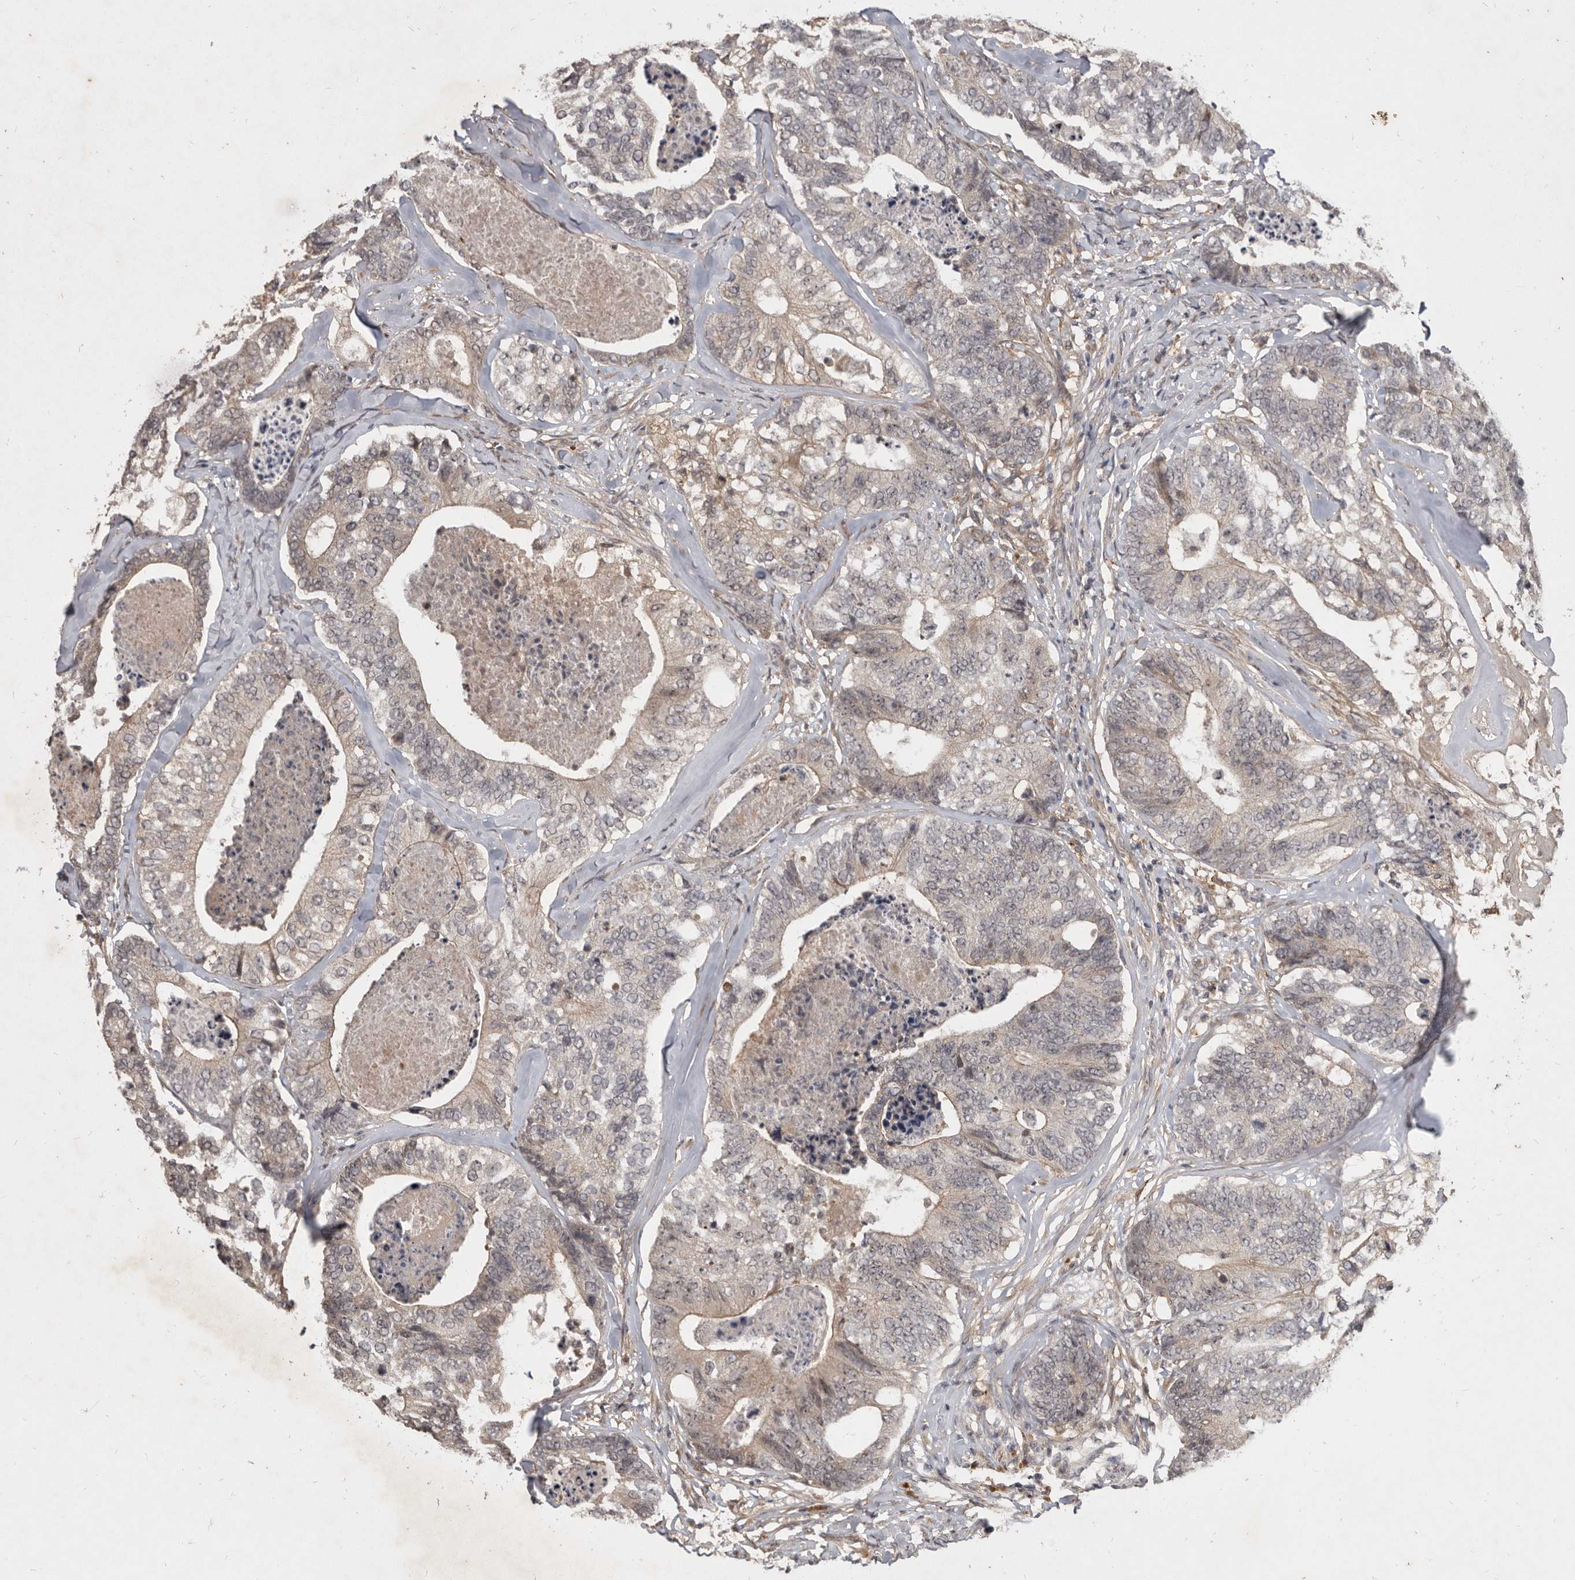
{"staining": {"intensity": "weak", "quantity": "25%-75%", "location": "cytoplasmic/membranous"}, "tissue": "colorectal cancer", "cell_type": "Tumor cells", "image_type": "cancer", "snomed": [{"axis": "morphology", "description": "Adenocarcinoma, NOS"}, {"axis": "topography", "description": "Colon"}], "caption": "Tumor cells exhibit weak cytoplasmic/membranous expression in approximately 25%-75% of cells in adenocarcinoma (colorectal).", "gene": "DNAJC28", "patient": {"sex": "female", "age": 67}}